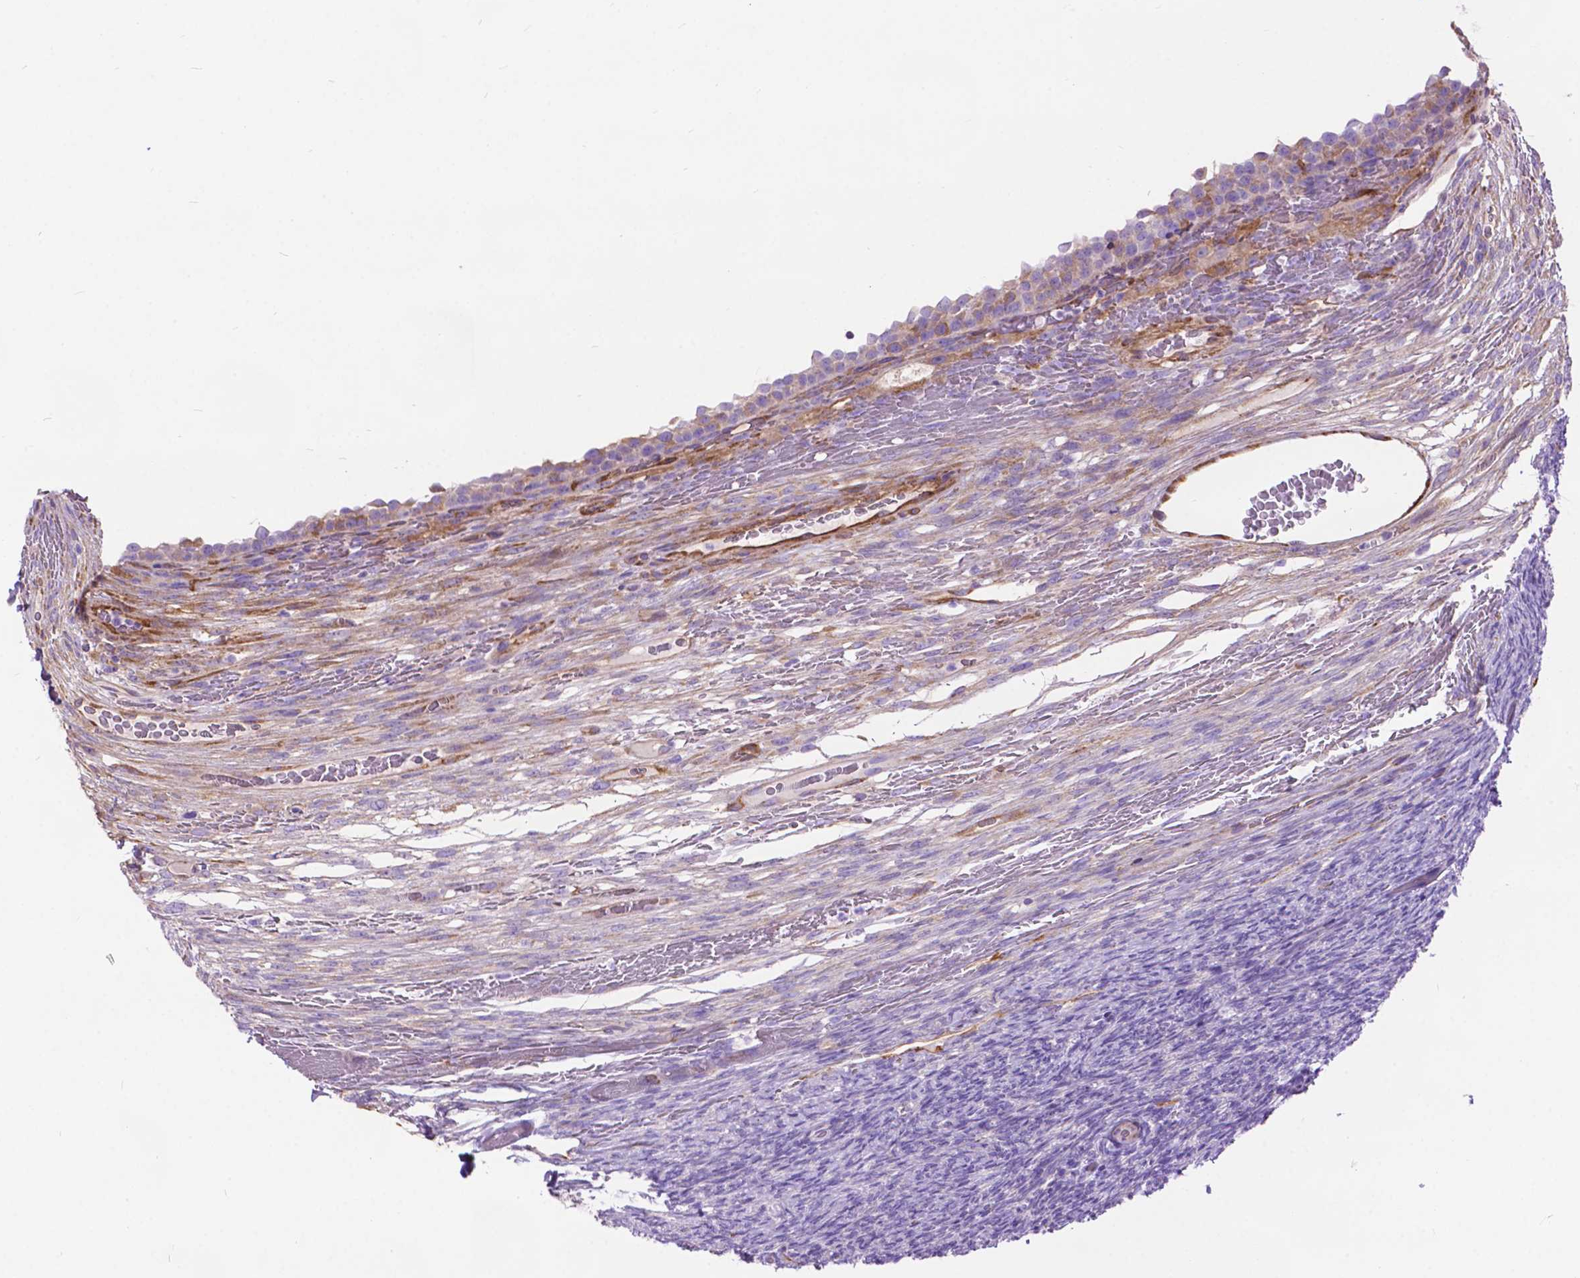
{"staining": {"intensity": "negative", "quantity": "none", "location": "none"}, "tissue": "ovary", "cell_type": "Follicle cells", "image_type": "normal", "snomed": [{"axis": "morphology", "description": "Normal tissue, NOS"}, {"axis": "topography", "description": "Ovary"}], "caption": "IHC of unremarkable human ovary demonstrates no expression in follicle cells.", "gene": "PCDHA12", "patient": {"sex": "female", "age": 34}}